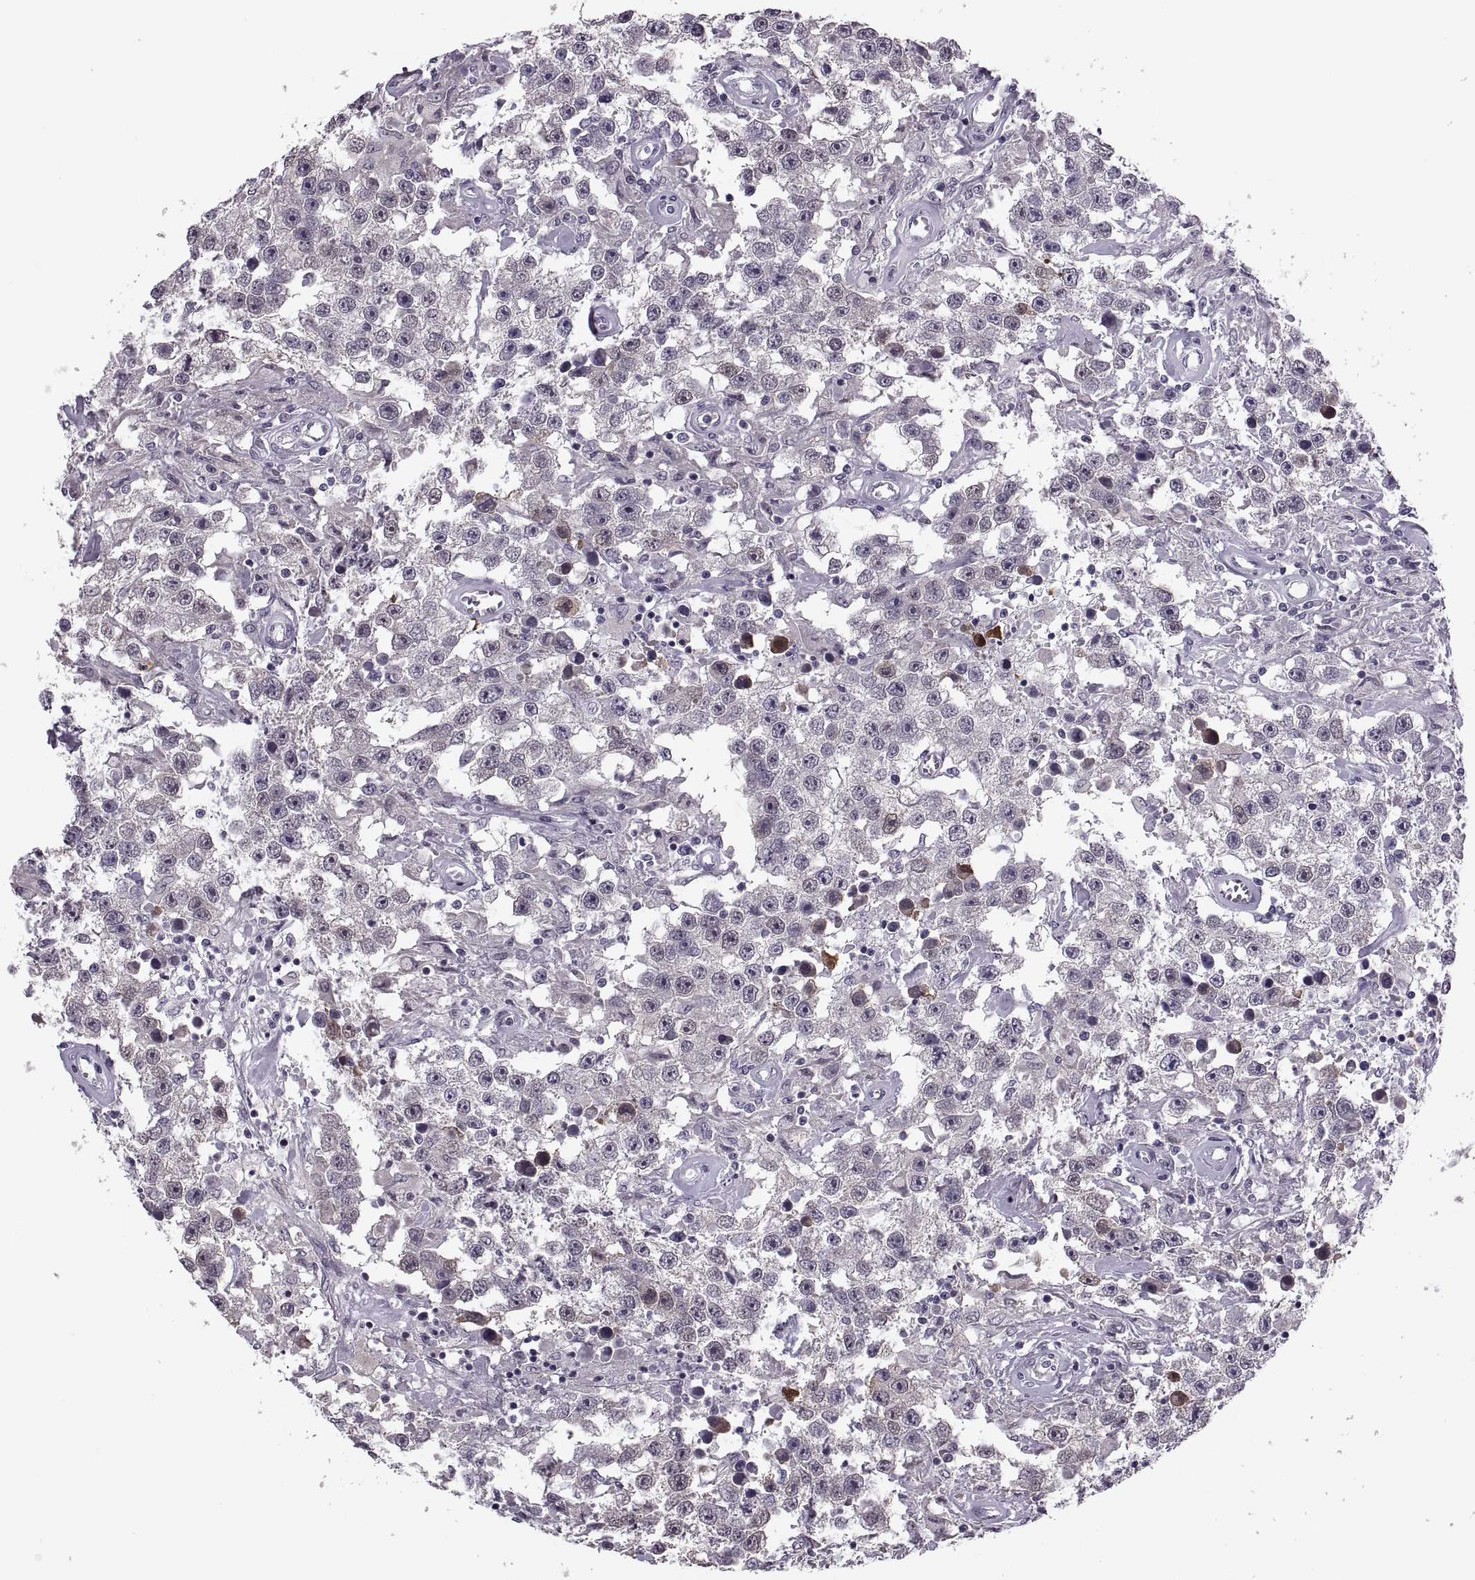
{"staining": {"intensity": "negative", "quantity": "none", "location": "none"}, "tissue": "testis cancer", "cell_type": "Tumor cells", "image_type": "cancer", "snomed": [{"axis": "morphology", "description": "Seminoma, NOS"}, {"axis": "topography", "description": "Testis"}], "caption": "Immunohistochemistry histopathology image of neoplastic tissue: human seminoma (testis) stained with DAB (3,3'-diaminobenzidine) demonstrates no significant protein positivity in tumor cells.", "gene": "PAGE5", "patient": {"sex": "male", "age": 43}}